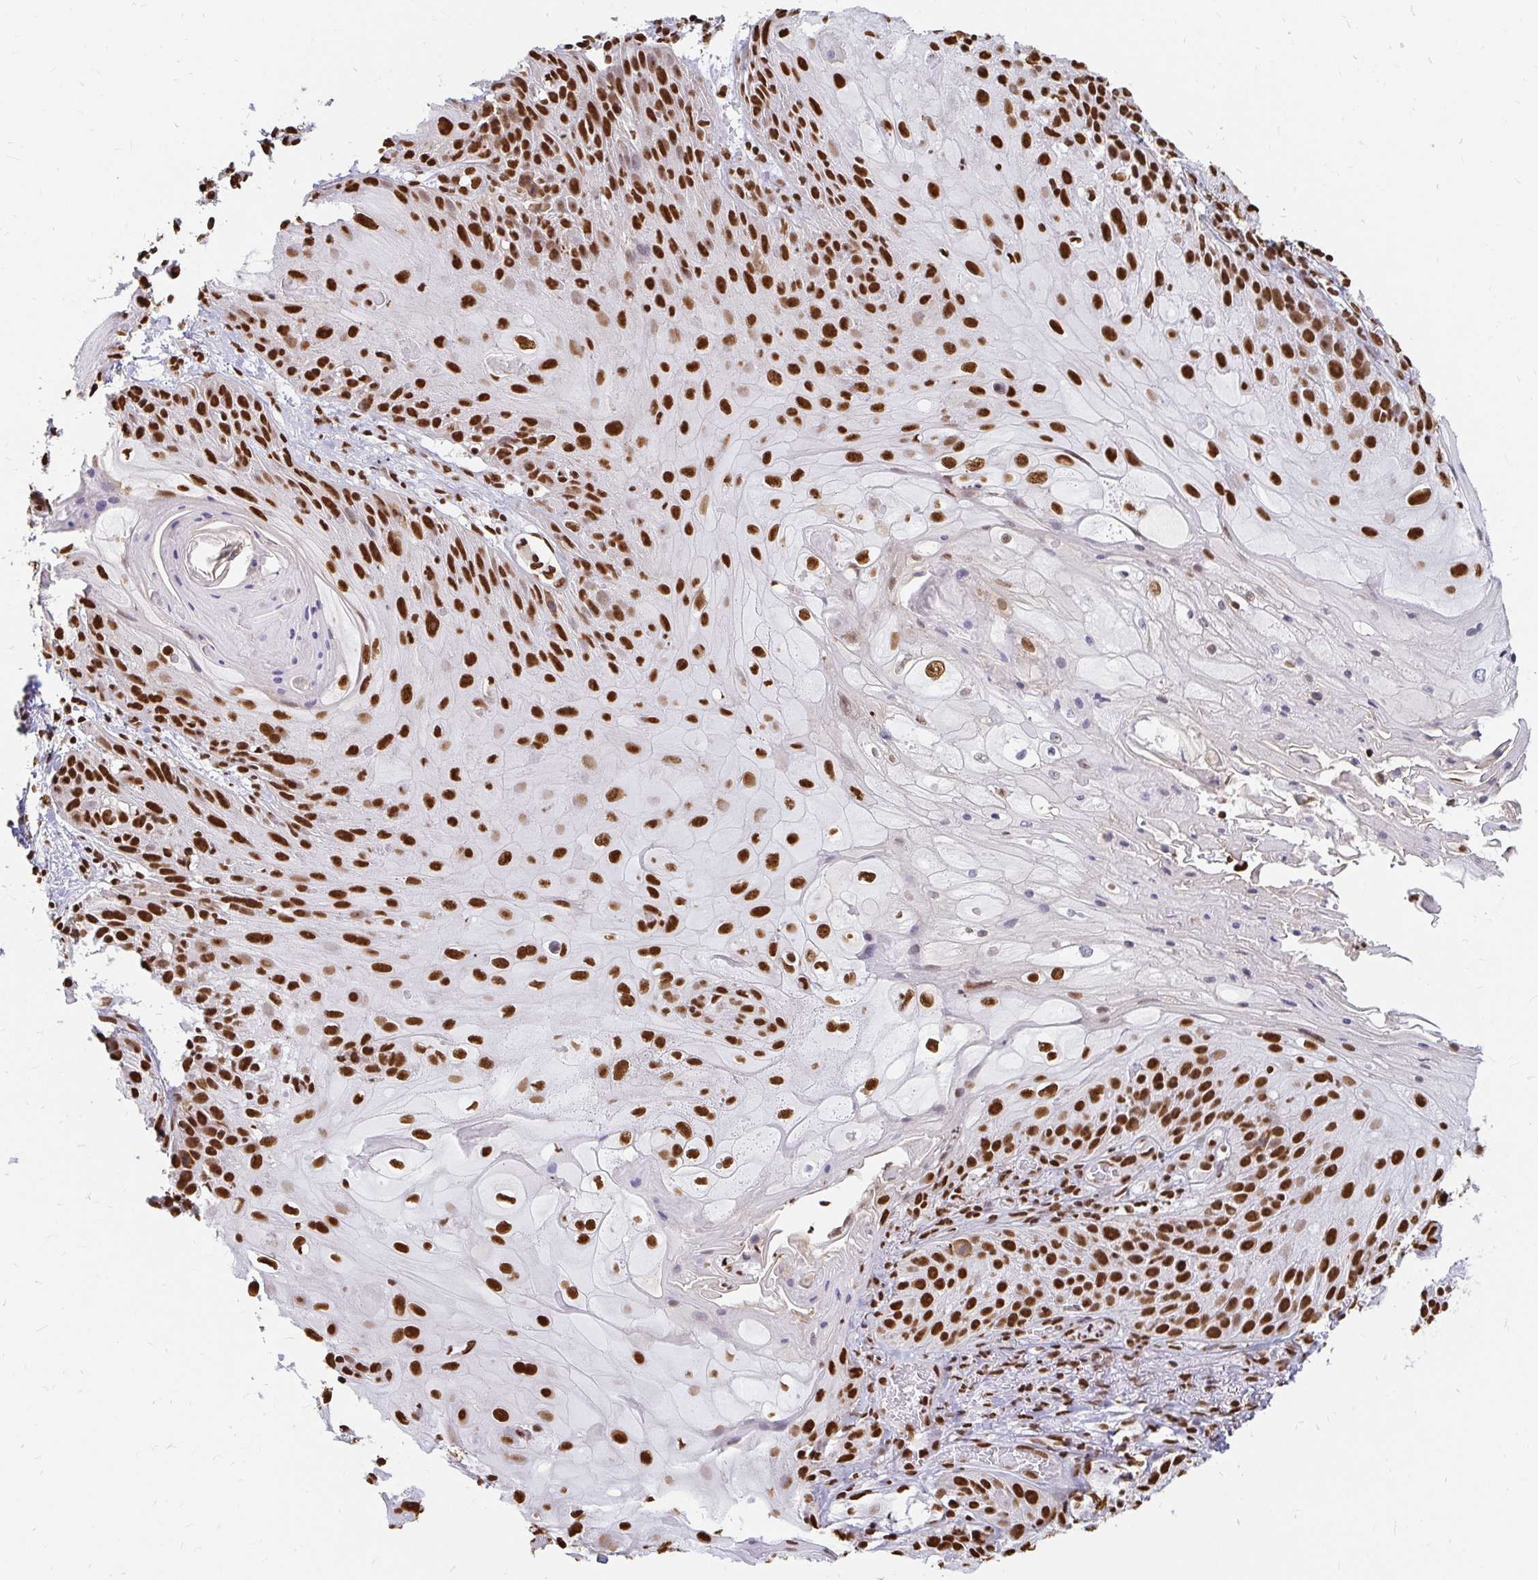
{"staining": {"intensity": "strong", "quantity": ">75%", "location": "nuclear"}, "tissue": "skin cancer", "cell_type": "Tumor cells", "image_type": "cancer", "snomed": [{"axis": "morphology", "description": "Squamous cell carcinoma, NOS"}, {"axis": "topography", "description": "Skin"}, {"axis": "topography", "description": "Vulva"}], "caption": "Skin cancer tissue demonstrates strong nuclear staining in approximately >75% of tumor cells", "gene": "HNRNPU", "patient": {"sex": "female", "age": 76}}